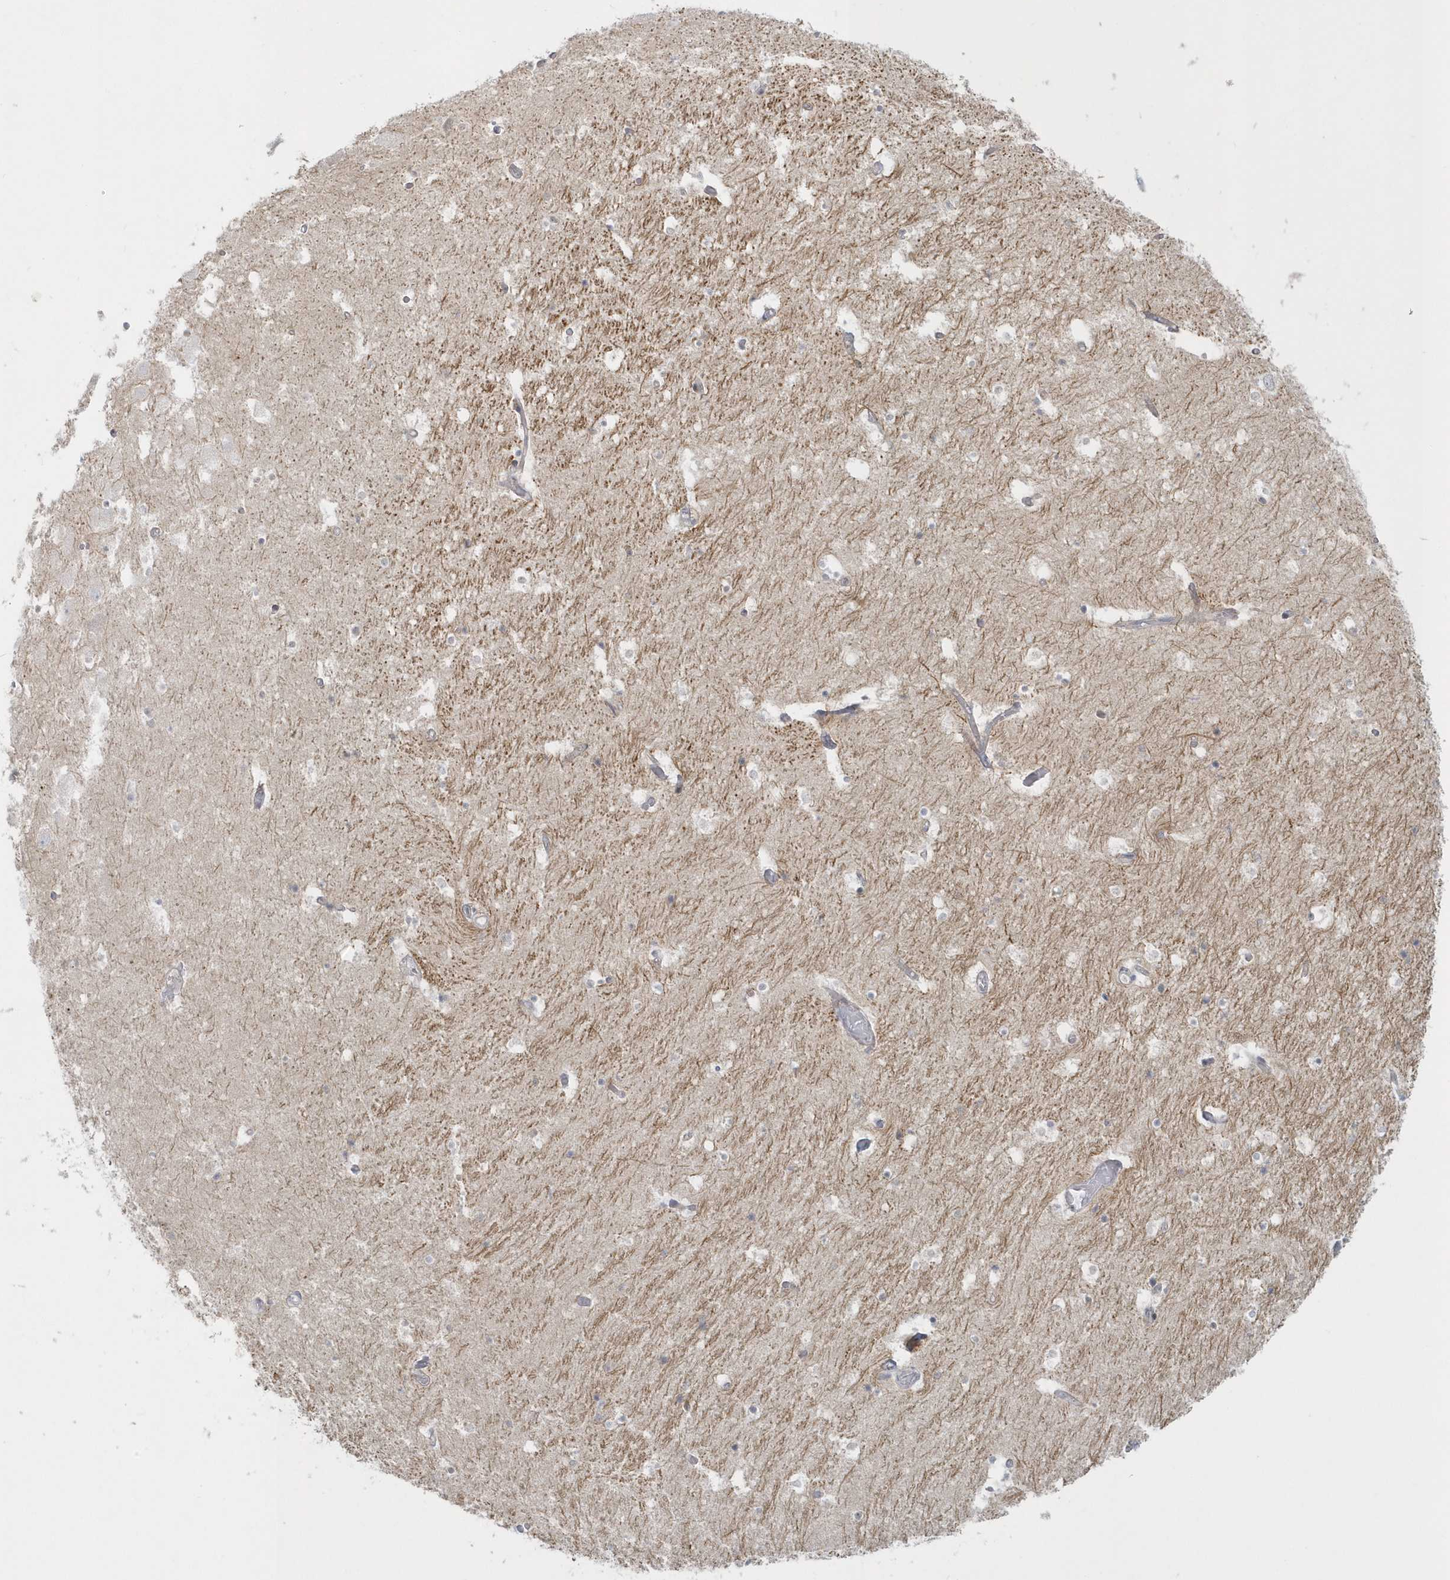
{"staining": {"intensity": "negative", "quantity": "none", "location": "none"}, "tissue": "hippocampus", "cell_type": "Glial cells", "image_type": "normal", "snomed": [{"axis": "morphology", "description": "Normal tissue, NOS"}, {"axis": "topography", "description": "Hippocampus"}], "caption": "Micrograph shows no significant protein expression in glial cells of benign hippocampus. Nuclei are stained in blue.", "gene": "BLTP3A", "patient": {"sex": "female", "age": 52}}